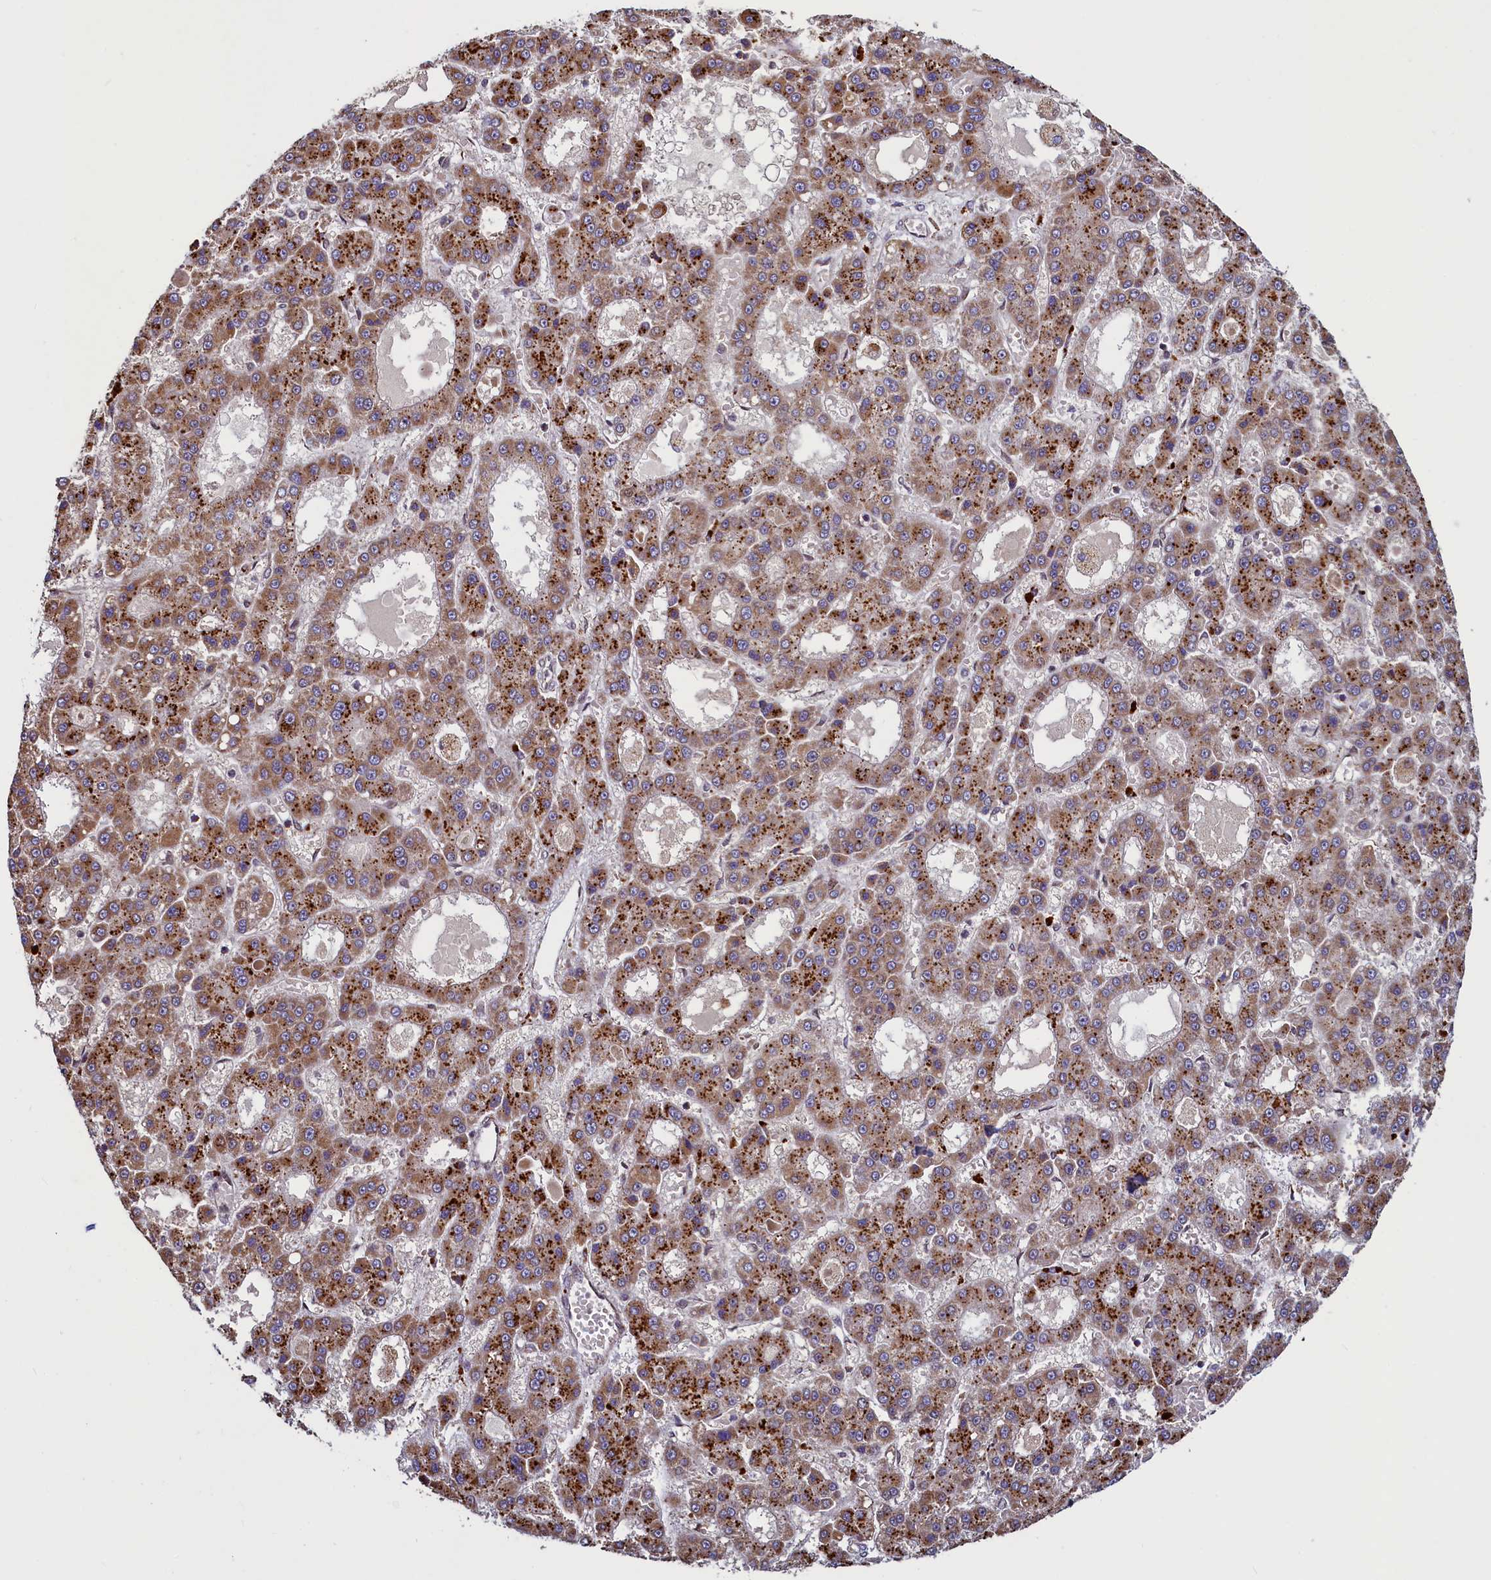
{"staining": {"intensity": "moderate", "quantity": ">75%", "location": "cytoplasmic/membranous"}, "tissue": "liver cancer", "cell_type": "Tumor cells", "image_type": "cancer", "snomed": [{"axis": "morphology", "description": "Carcinoma, Hepatocellular, NOS"}, {"axis": "topography", "description": "Liver"}], "caption": "This photomicrograph reveals immunohistochemistry staining of liver hepatocellular carcinoma, with medium moderate cytoplasmic/membranous positivity in about >75% of tumor cells.", "gene": "ZNF577", "patient": {"sex": "male", "age": 70}}